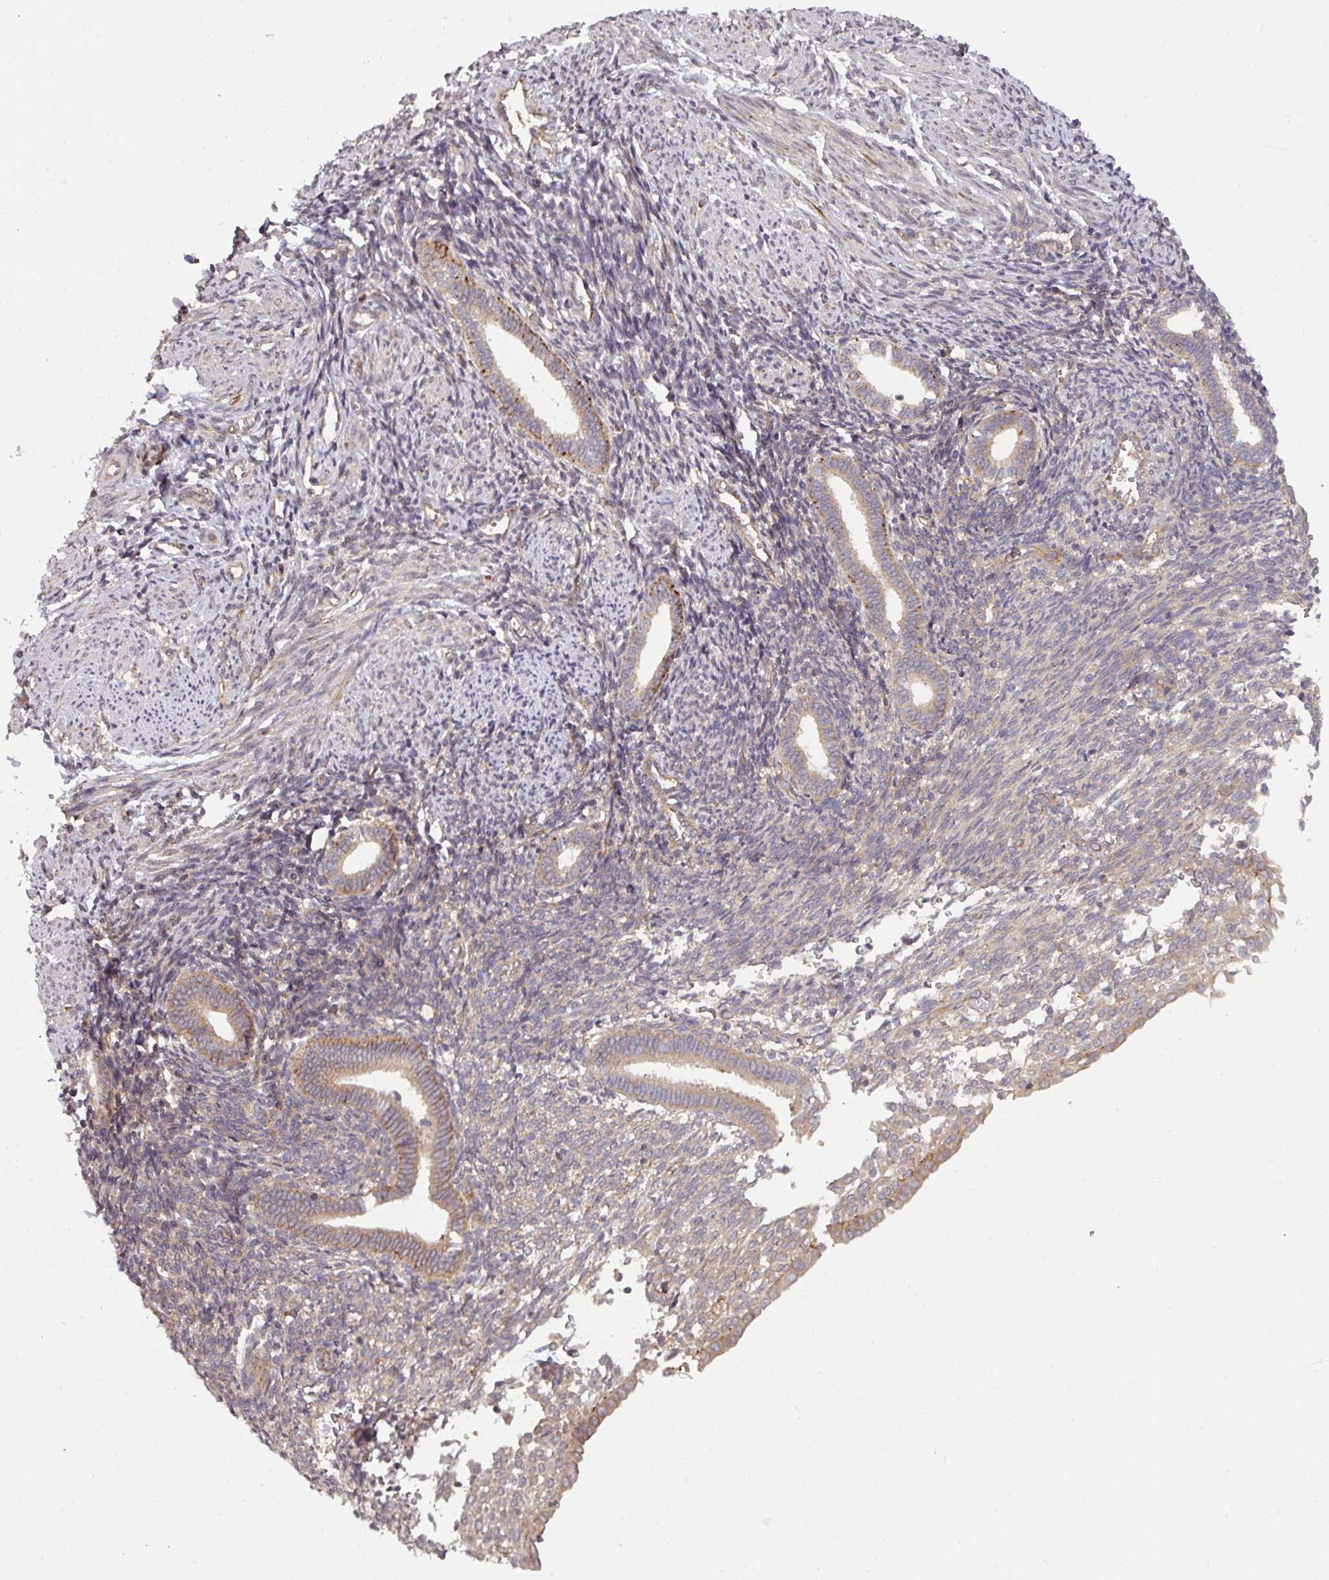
{"staining": {"intensity": "weak", "quantity": "25%-75%", "location": "cytoplasmic/membranous"}, "tissue": "endometrium", "cell_type": "Cells in endometrial stroma", "image_type": "normal", "snomed": [{"axis": "morphology", "description": "Normal tissue, NOS"}, {"axis": "topography", "description": "Endometrium"}], "caption": "Immunohistochemistry micrograph of unremarkable human endometrium stained for a protein (brown), which exhibits low levels of weak cytoplasmic/membranous expression in about 25%-75% of cells in endometrial stroma.", "gene": "CYFIP2", "patient": {"sex": "female", "age": 32}}